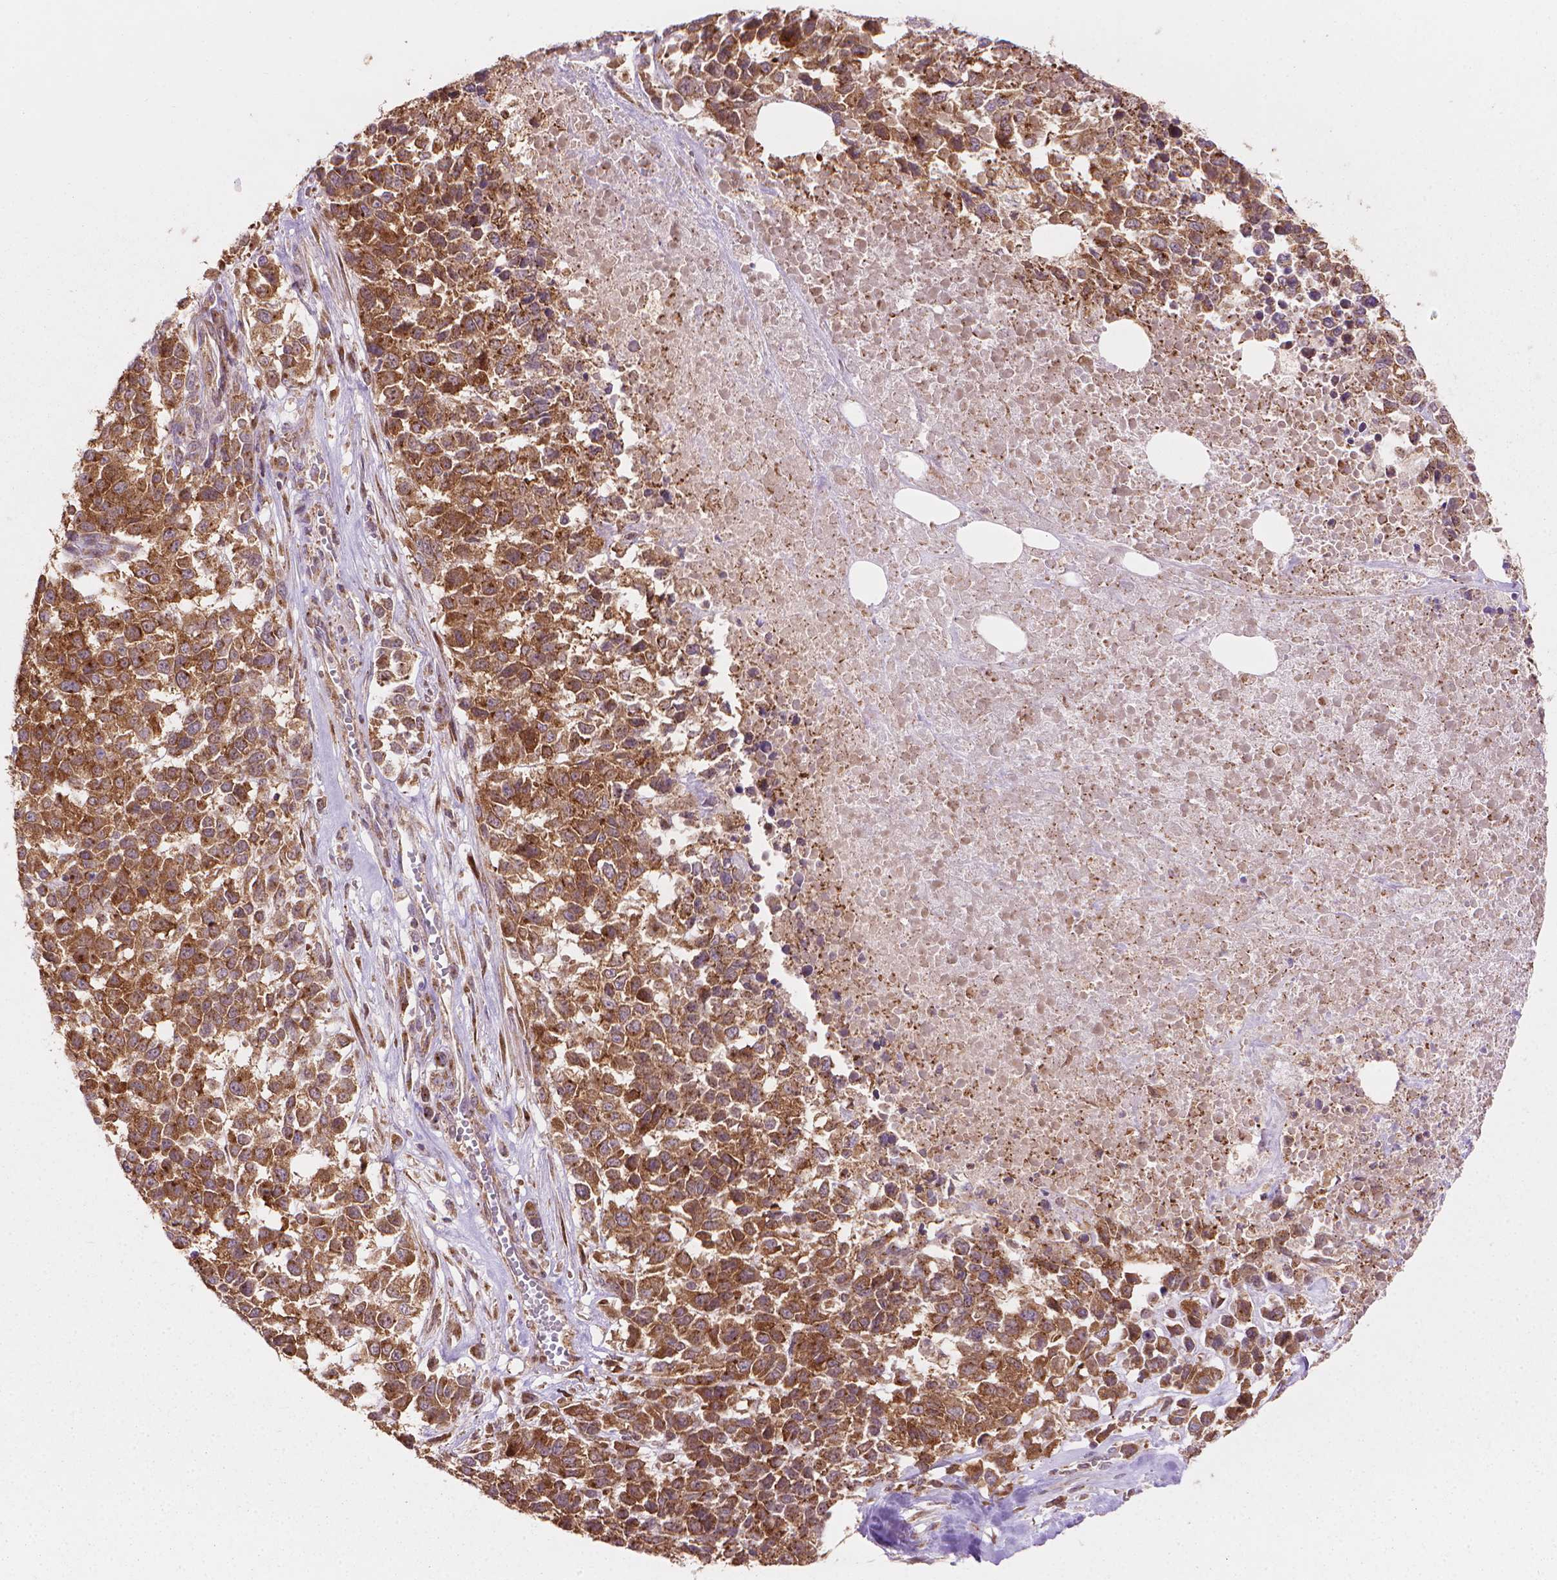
{"staining": {"intensity": "moderate", "quantity": ">75%", "location": "cytoplasmic/membranous"}, "tissue": "melanoma", "cell_type": "Tumor cells", "image_type": "cancer", "snomed": [{"axis": "morphology", "description": "Malignant melanoma, Metastatic site"}, {"axis": "topography", "description": "Skin"}], "caption": "The photomicrograph displays immunohistochemical staining of malignant melanoma (metastatic site). There is moderate cytoplasmic/membranous staining is appreciated in about >75% of tumor cells.", "gene": "VARS2", "patient": {"sex": "male", "age": 84}}